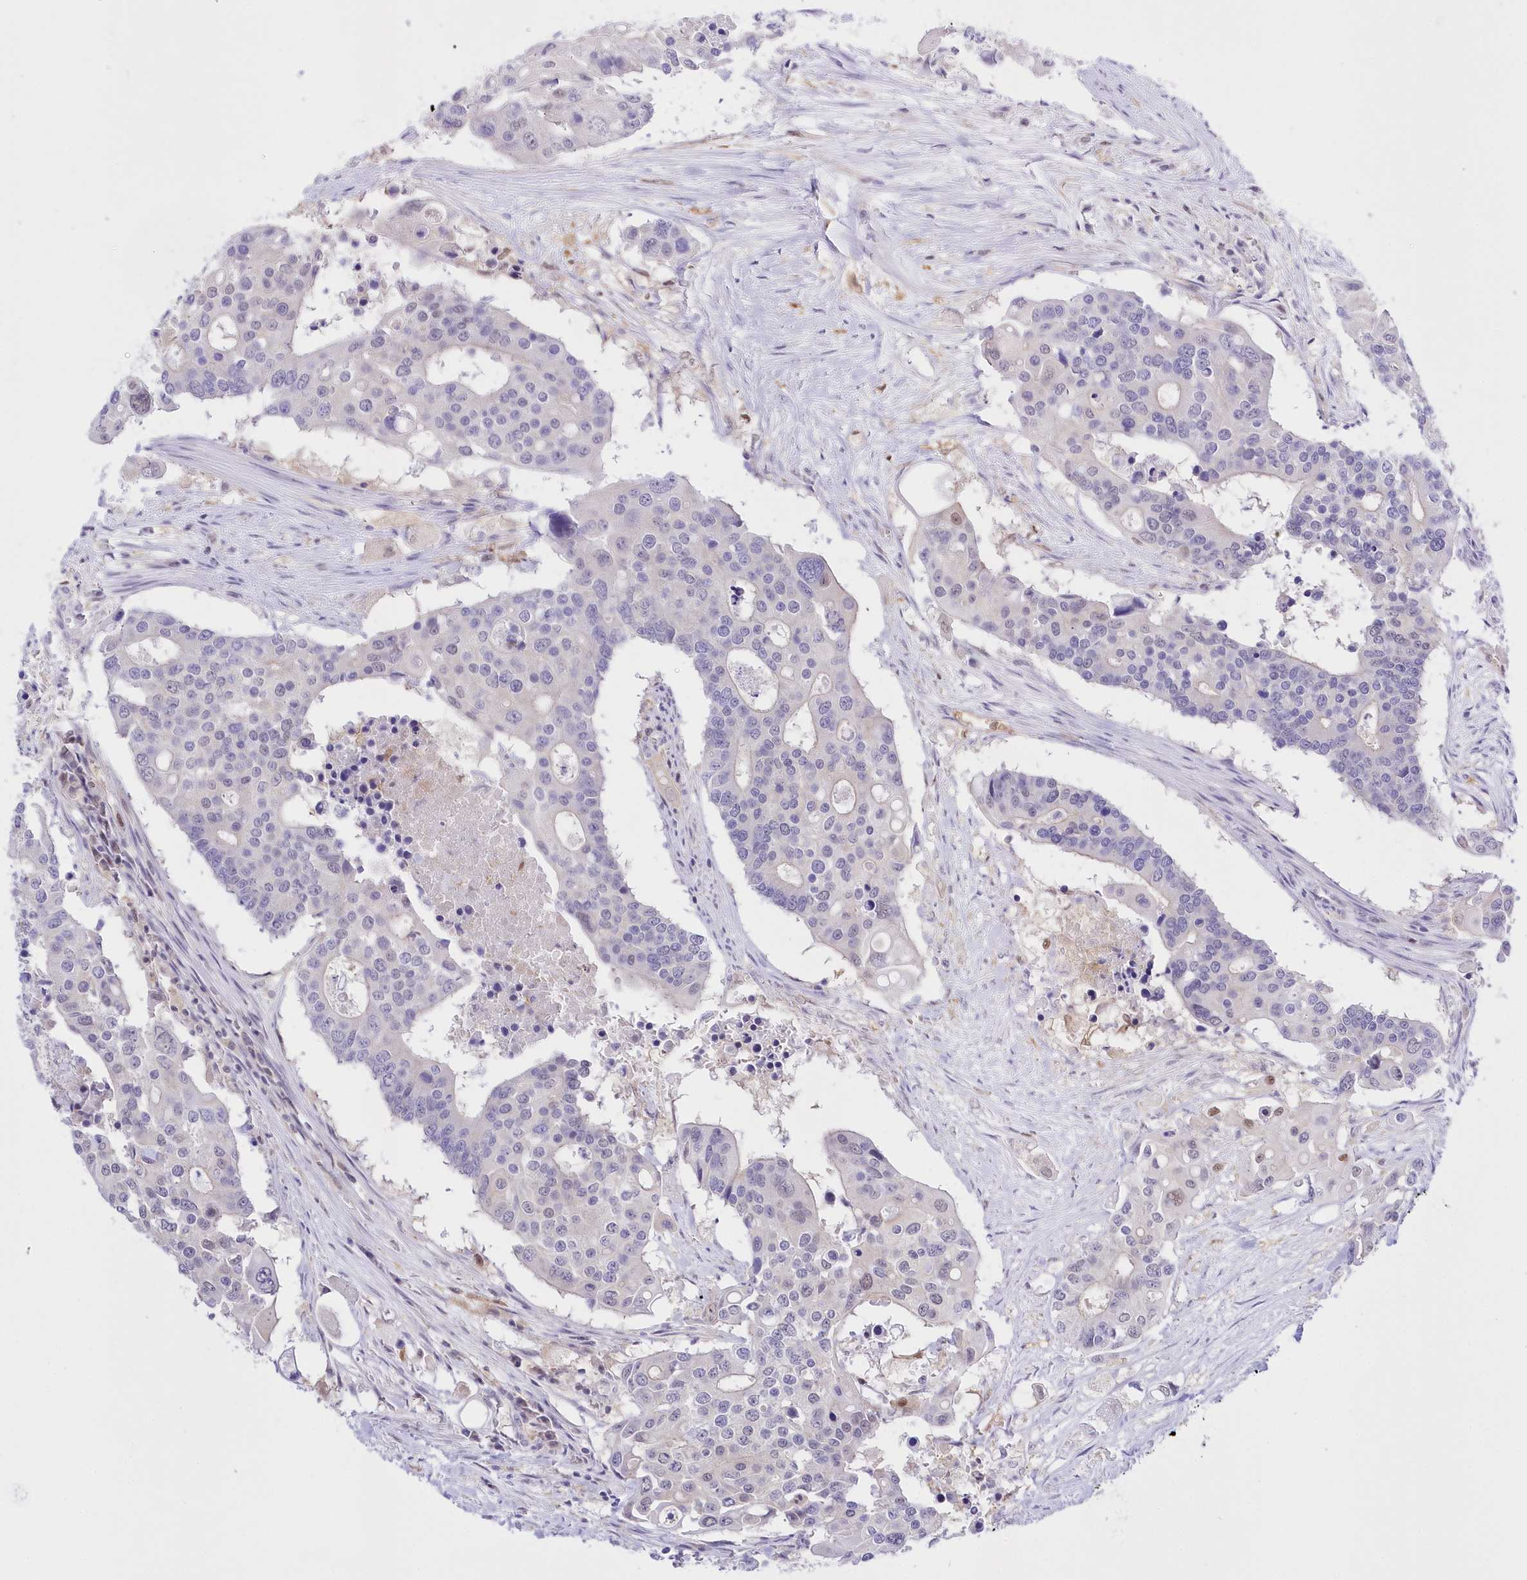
{"staining": {"intensity": "negative", "quantity": "none", "location": "none"}, "tissue": "colorectal cancer", "cell_type": "Tumor cells", "image_type": "cancer", "snomed": [{"axis": "morphology", "description": "Adenocarcinoma, NOS"}, {"axis": "topography", "description": "Colon"}], "caption": "Immunohistochemistry micrograph of neoplastic tissue: adenocarcinoma (colorectal) stained with DAB (3,3'-diaminobenzidine) reveals no significant protein positivity in tumor cells. The staining is performed using DAB (3,3'-diaminobenzidine) brown chromogen with nuclei counter-stained in using hematoxylin.", "gene": "UBA6", "patient": {"sex": "male", "age": 77}}